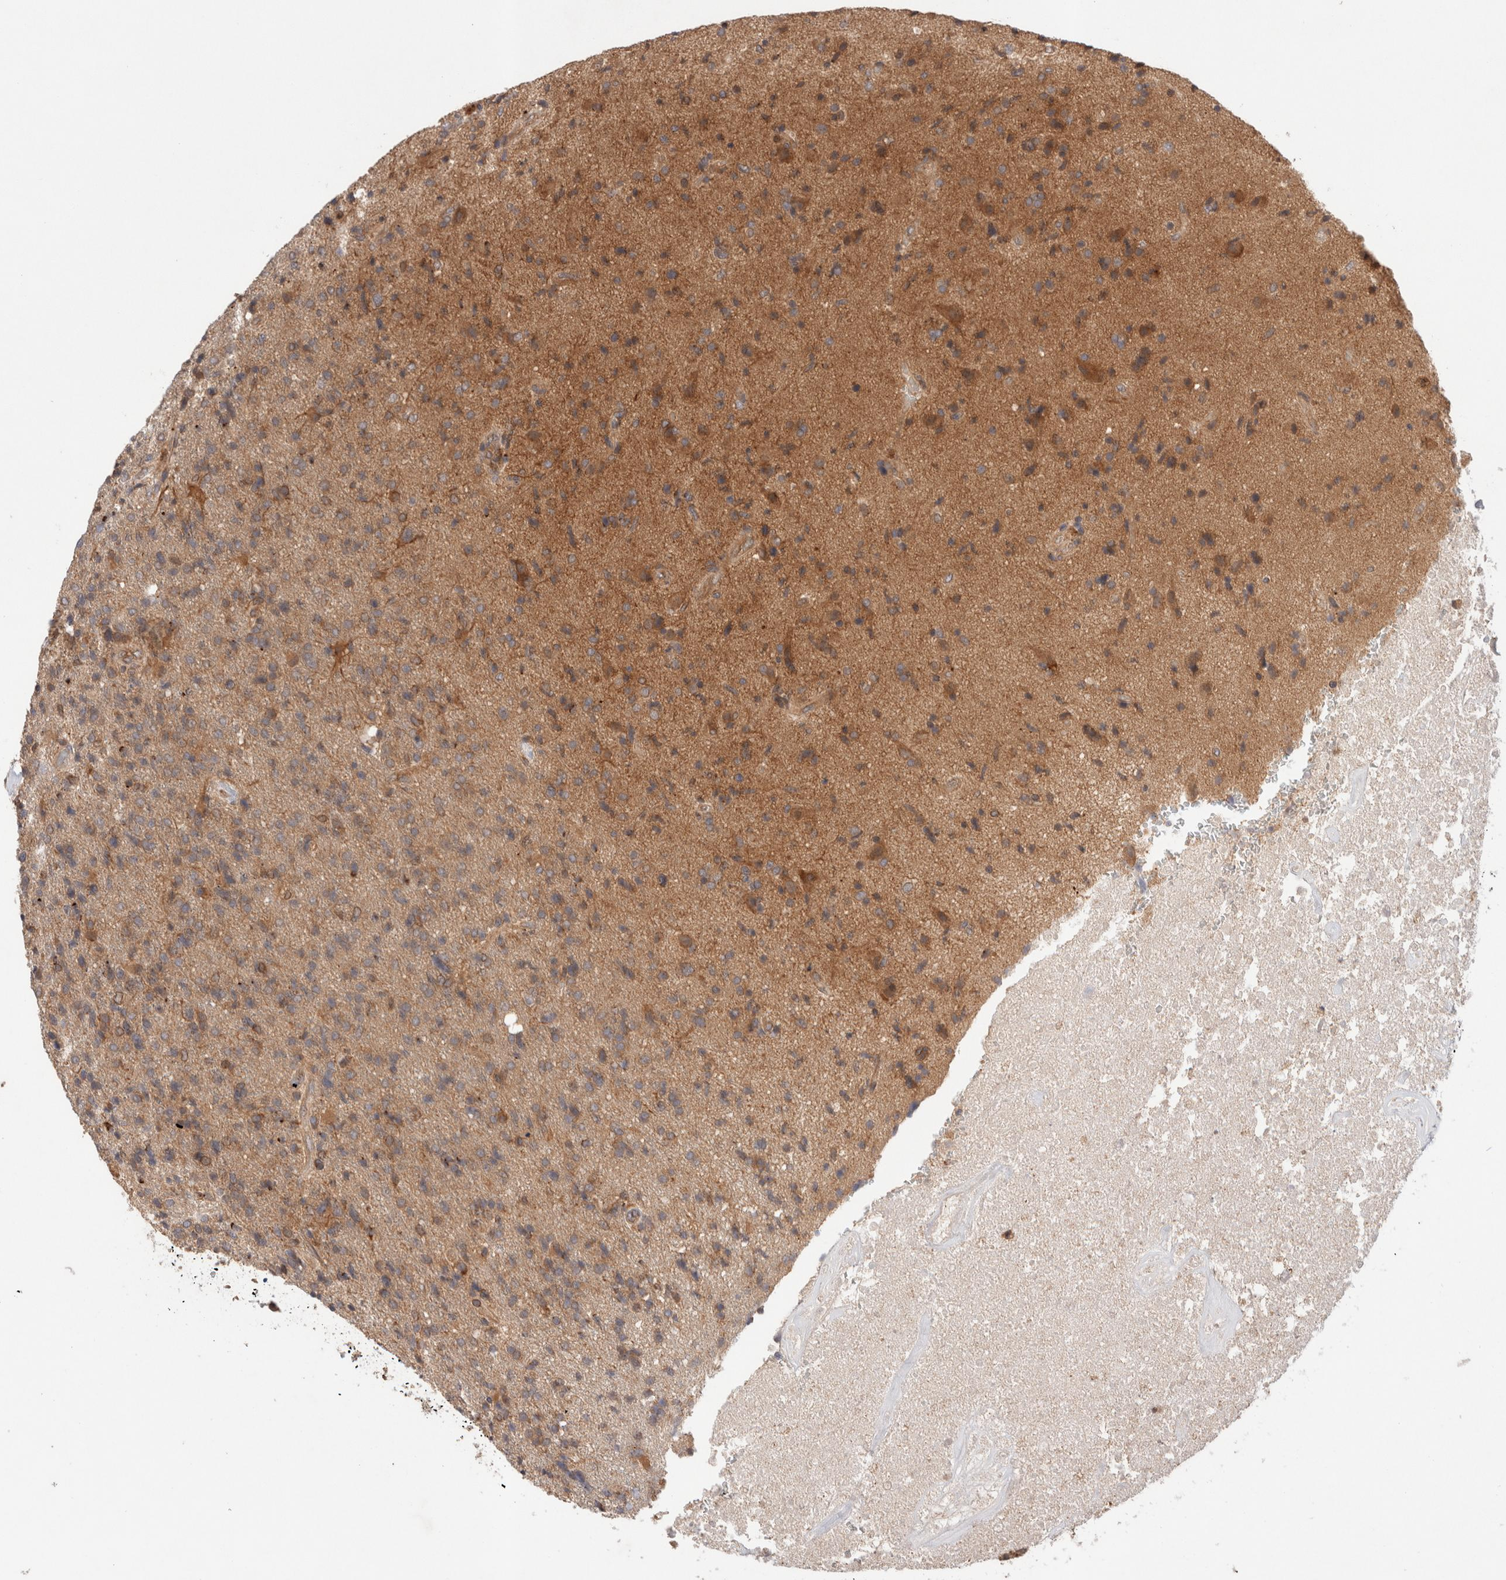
{"staining": {"intensity": "moderate", "quantity": ">75%", "location": "cytoplasmic/membranous"}, "tissue": "glioma", "cell_type": "Tumor cells", "image_type": "cancer", "snomed": [{"axis": "morphology", "description": "Glioma, malignant, High grade"}, {"axis": "topography", "description": "Brain"}], "caption": "This photomicrograph demonstrates IHC staining of malignant glioma (high-grade), with medium moderate cytoplasmic/membranous staining in about >75% of tumor cells.", "gene": "SIKE1", "patient": {"sex": "male", "age": 72}}